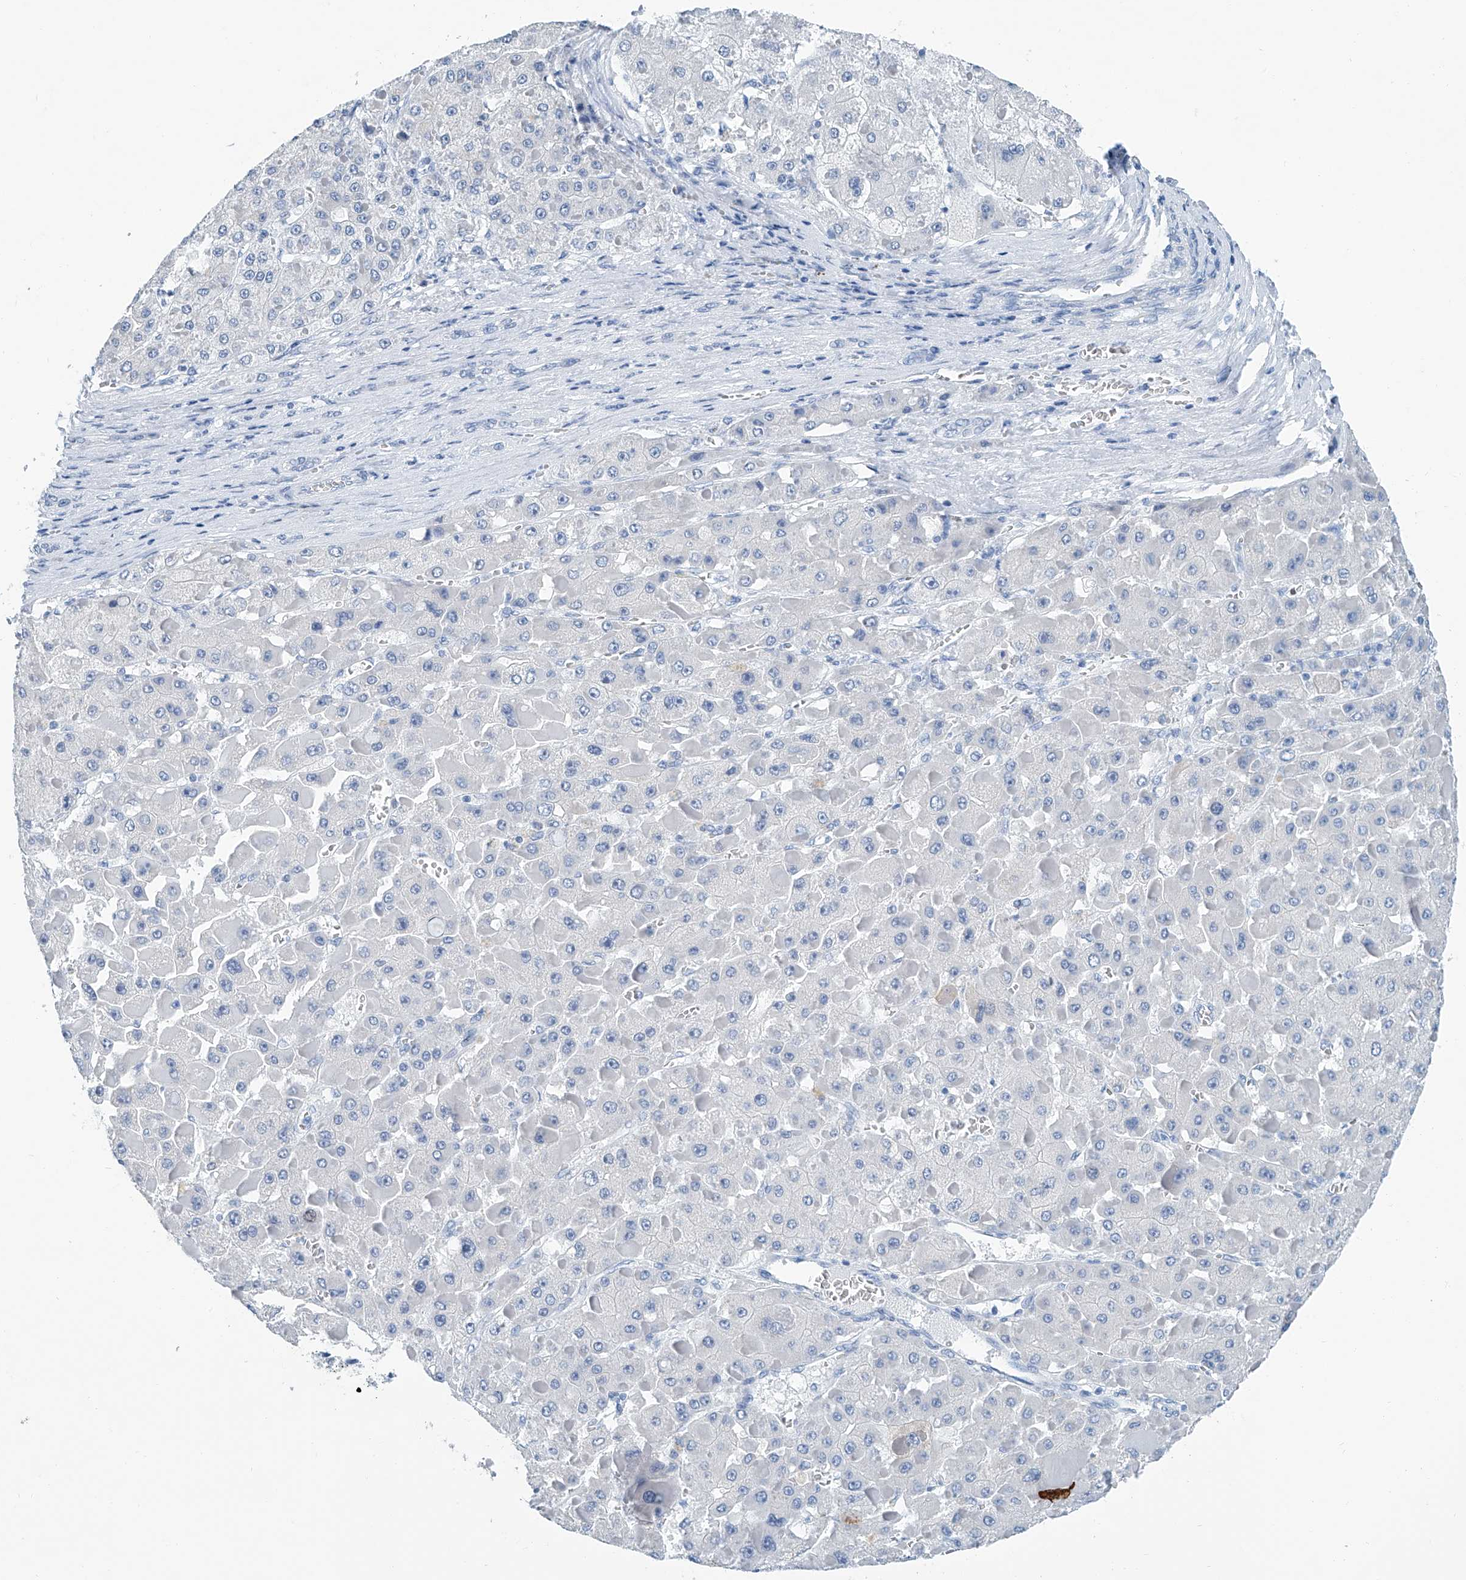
{"staining": {"intensity": "negative", "quantity": "none", "location": "none"}, "tissue": "liver cancer", "cell_type": "Tumor cells", "image_type": "cancer", "snomed": [{"axis": "morphology", "description": "Carcinoma, Hepatocellular, NOS"}, {"axis": "topography", "description": "Liver"}], "caption": "Tumor cells are negative for protein expression in human liver hepatocellular carcinoma.", "gene": "CYP2A7", "patient": {"sex": "female", "age": 73}}